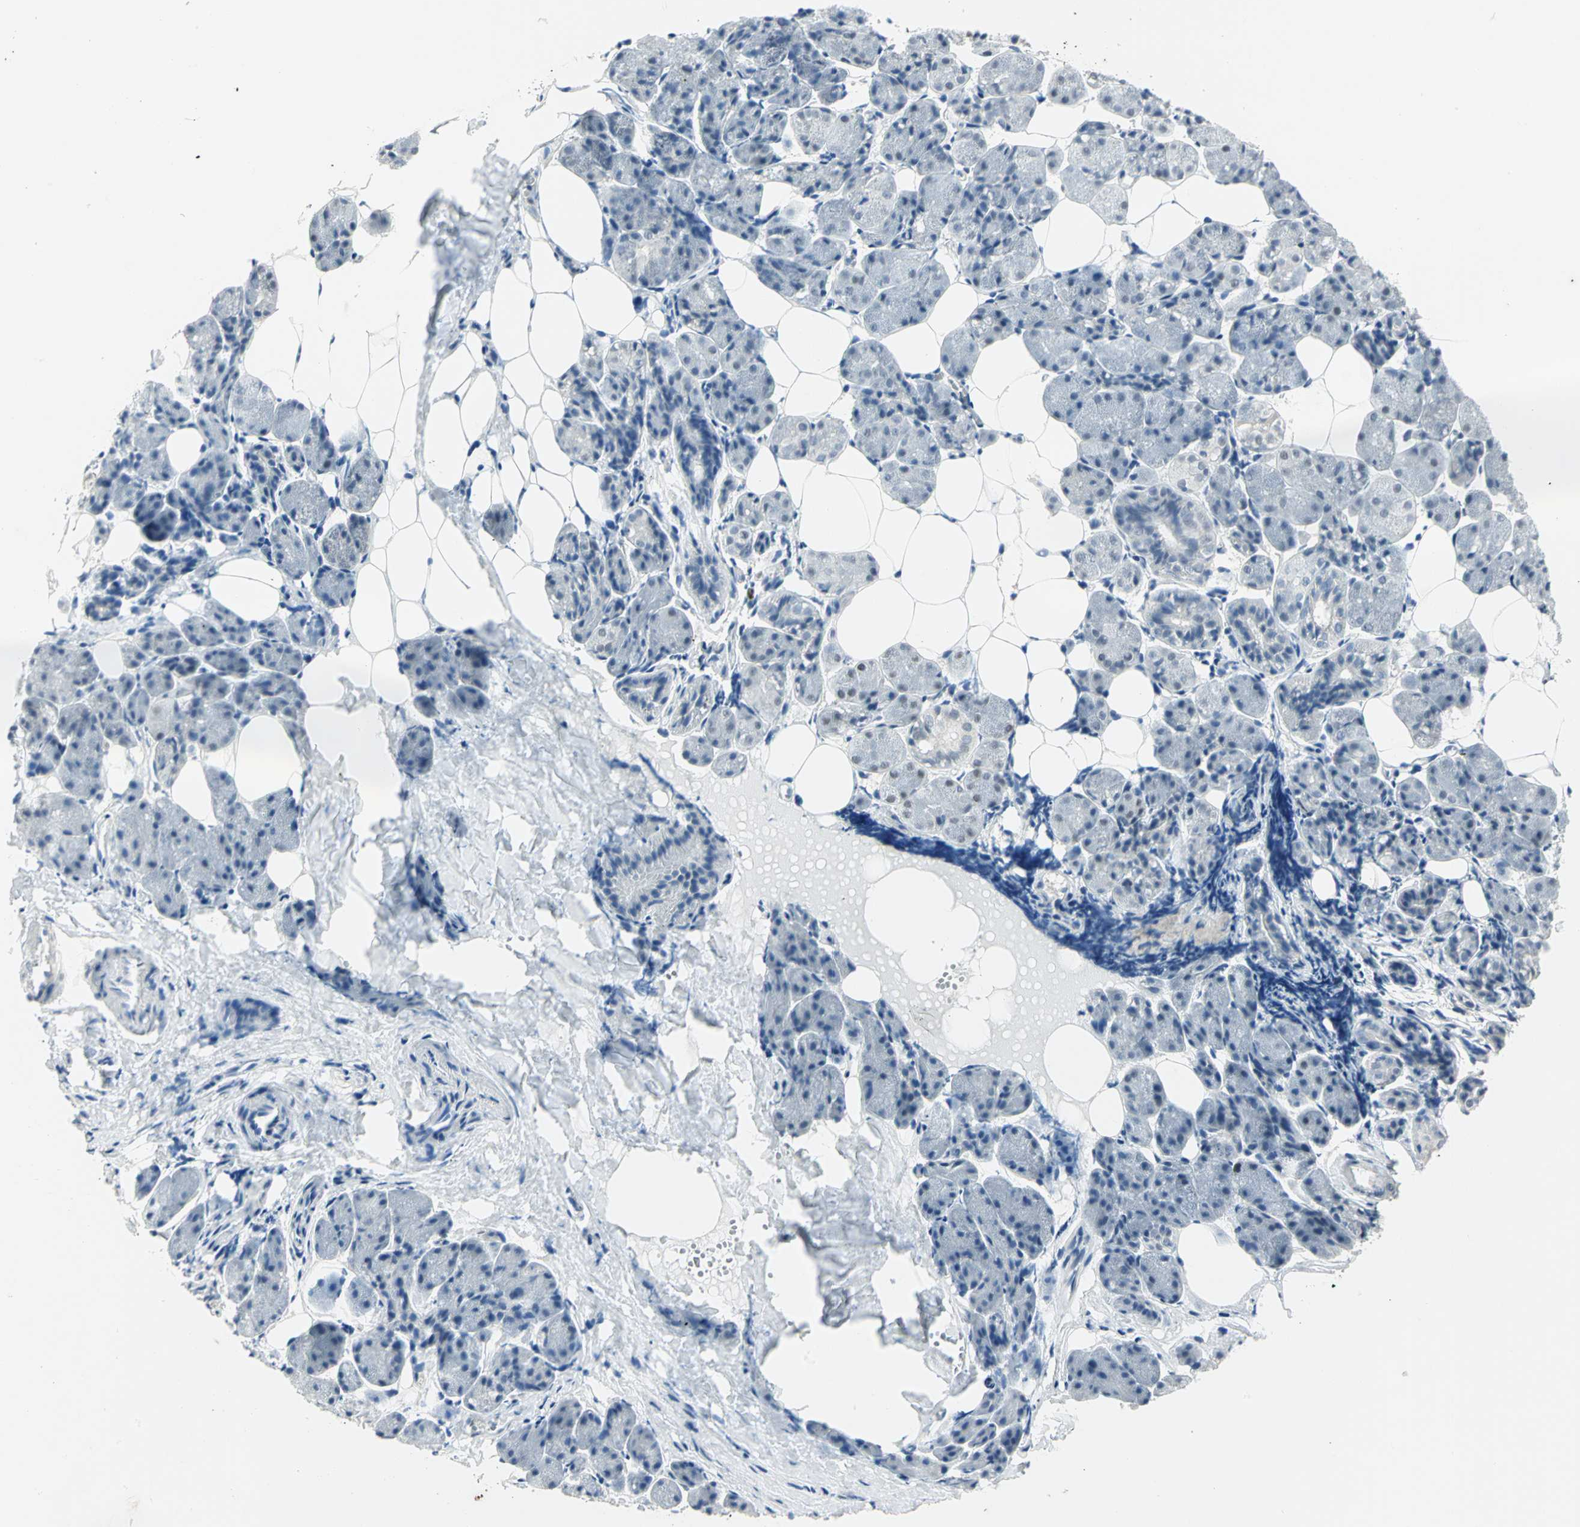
{"staining": {"intensity": "weak", "quantity": "<25%", "location": "nuclear"}, "tissue": "salivary gland", "cell_type": "Glandular cells", "image_type": "normal", "snomed": [{"axis": "morphology", "description": "Normal tissue, NOS"}, {"axis": "morphology", "description": "Adenoma, NOS"}, {"axis": "topography", "description": "Salivary gland"}], "caption": "Glandular cells show no significant staining in unremarkable salivary gland.", "gene": "BCL6", "patient": {"sex": "female", "age": 32}}